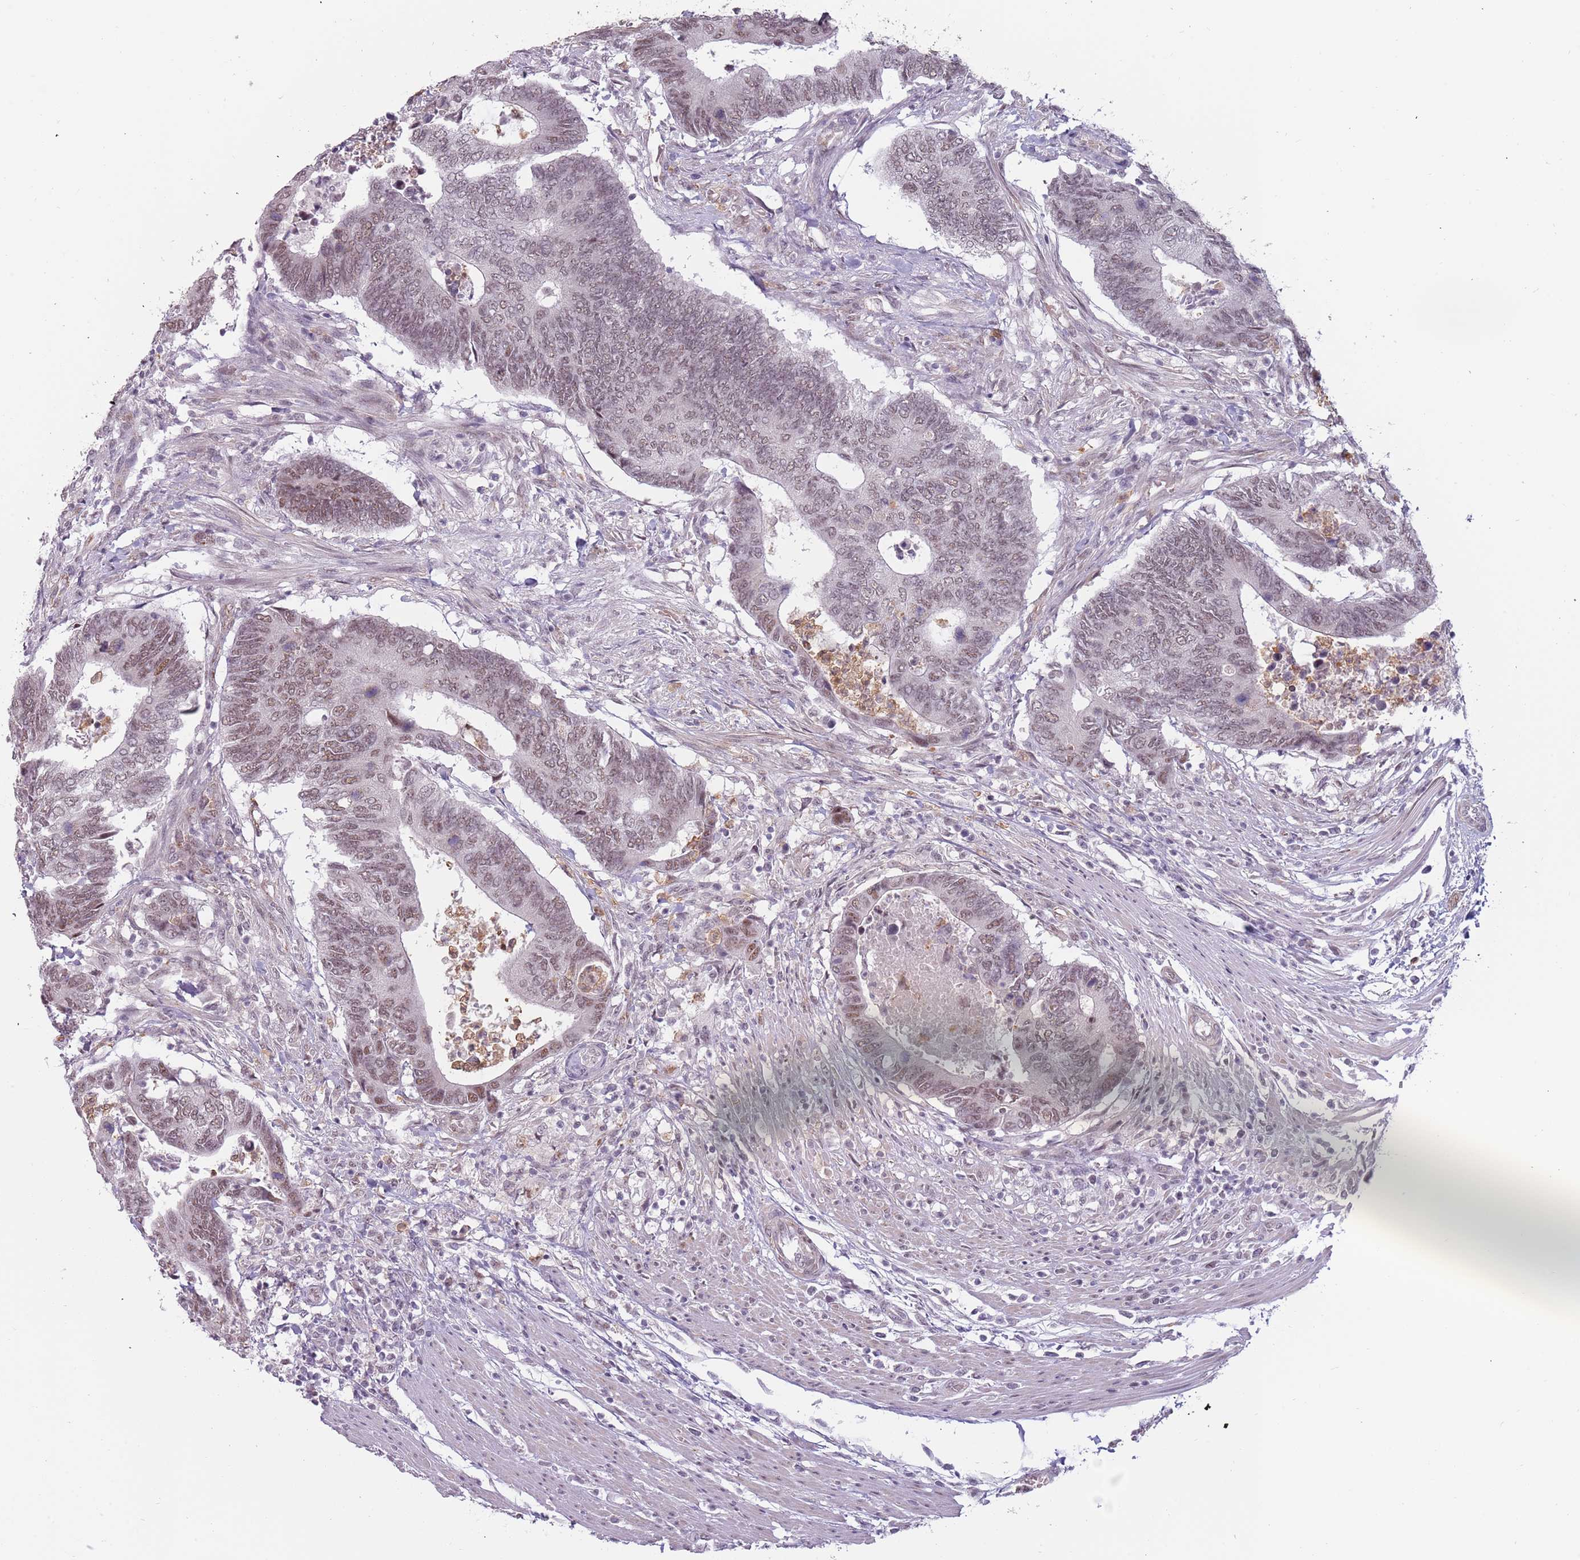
{"staining": {"intensity": "weak", "quantity": ">75%", "location": "nuclear"}, "tissue": "colorectal cancer", "cell_type": "Tumor cells", "image_type": "cancer", "snomed": [{"axis": "morphology", "description": "Adenocarcinoma, NOS"}, {"axis": "topography", "description": "Colon"}], "caption": "Protein expression analysis of colorectal adenocarcinoma displays weak nuclear positivity in about >75% of tumor cells.", "gene": "REXO4", "patient": {"sex": "male", "age": 87}}